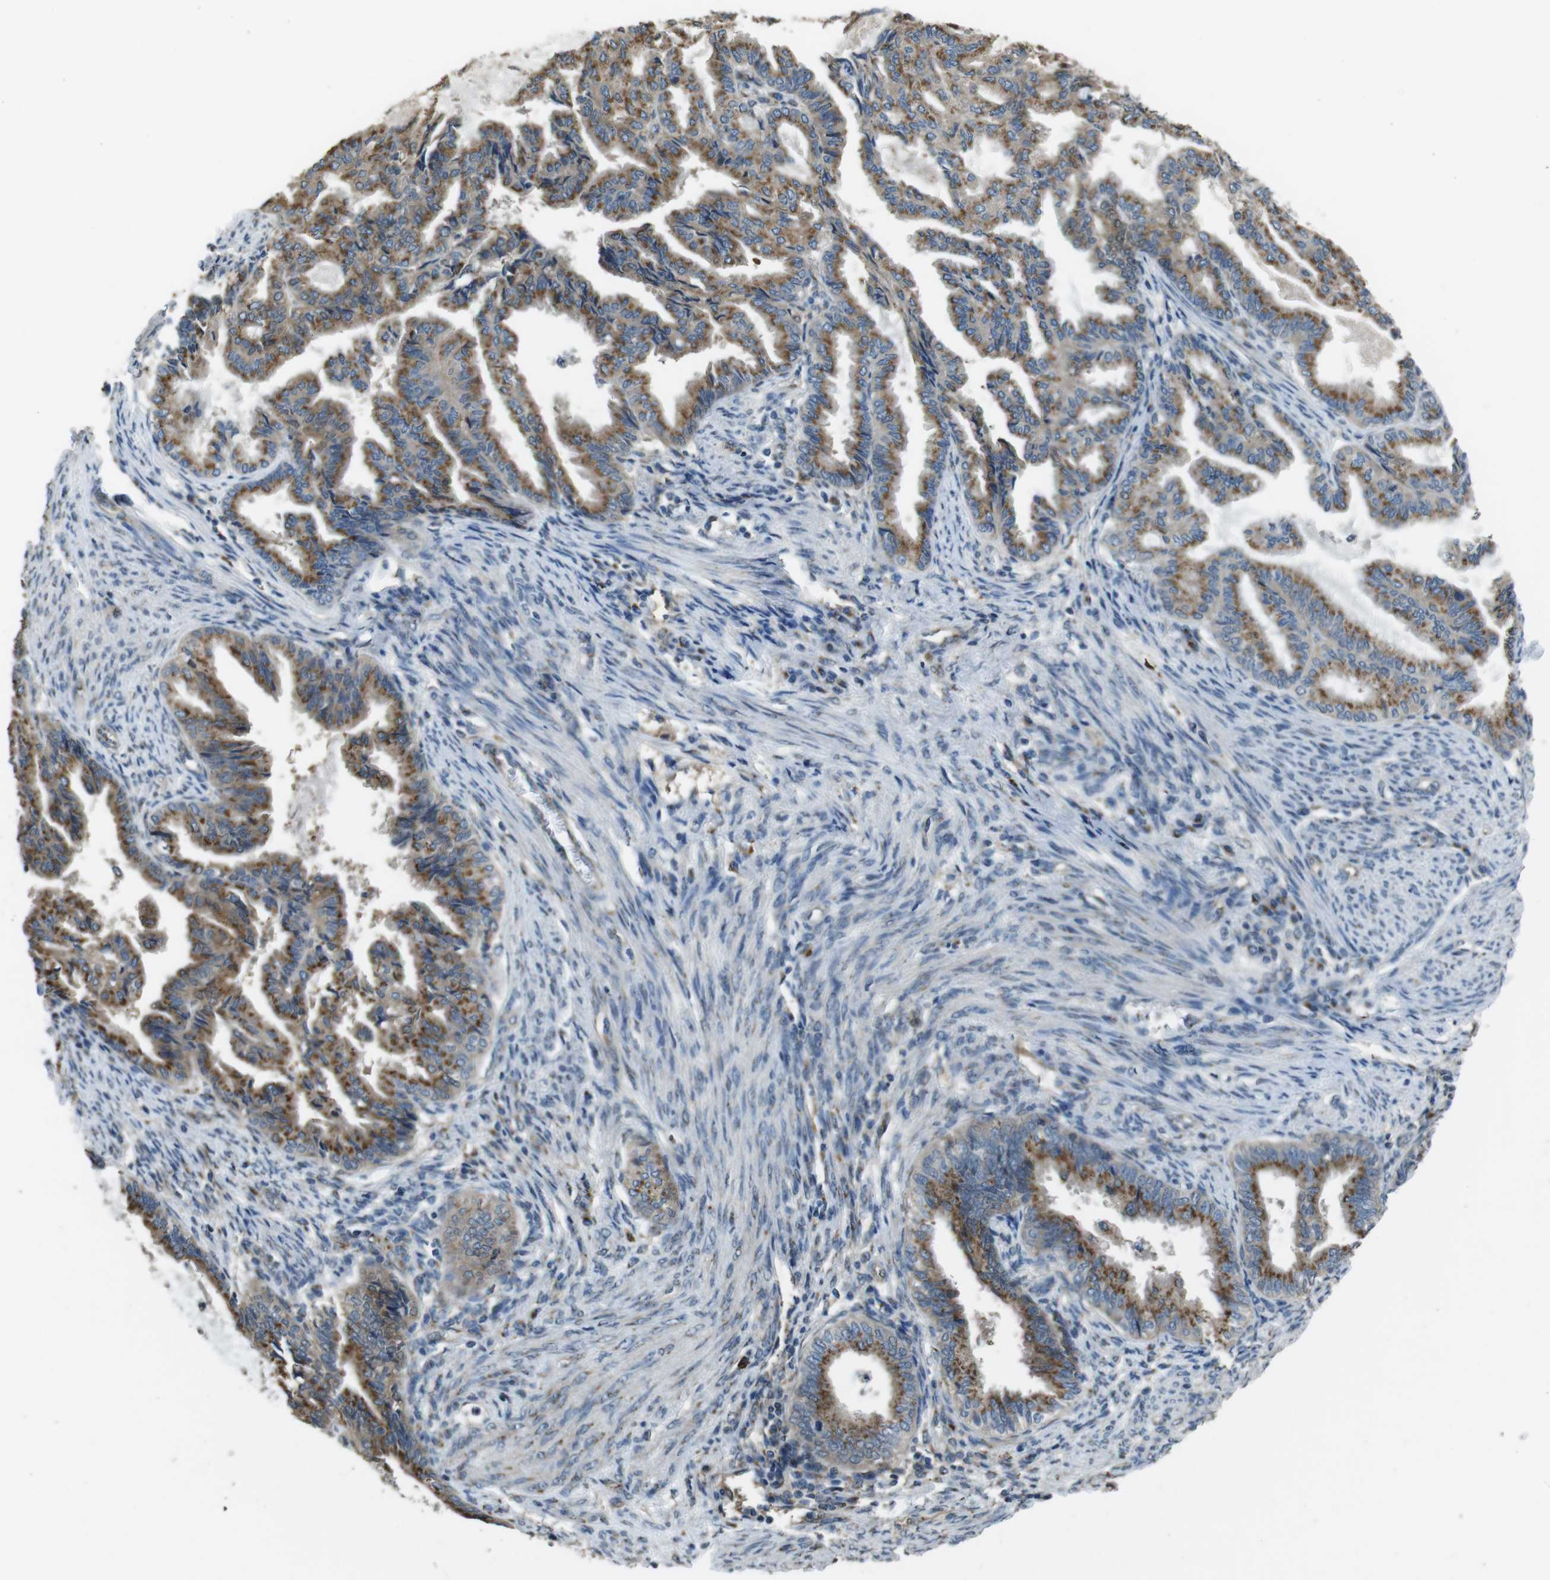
{"staining": {"intensity": "moderate", "quantity": ">75%", "location": "cytoplasmic/membranous"}, "tissue": "endometrial cancer", "cell_type": "Tumor cells", "image_type": "cancer", "snomed": [{"axis": "morphology", "description": "Adenocarcinoma, NOS"}, {"axis": "topography", "description": "Endometrium"}], "caption": "Human endometrial cancer stained for a protein (brown) demonstrates moderate cytoplasmic/membranous positive positivity in approximately >75% of tumor cells.", "gene": "RAB6A", "patient": {"sex": "female", "age": 86}}